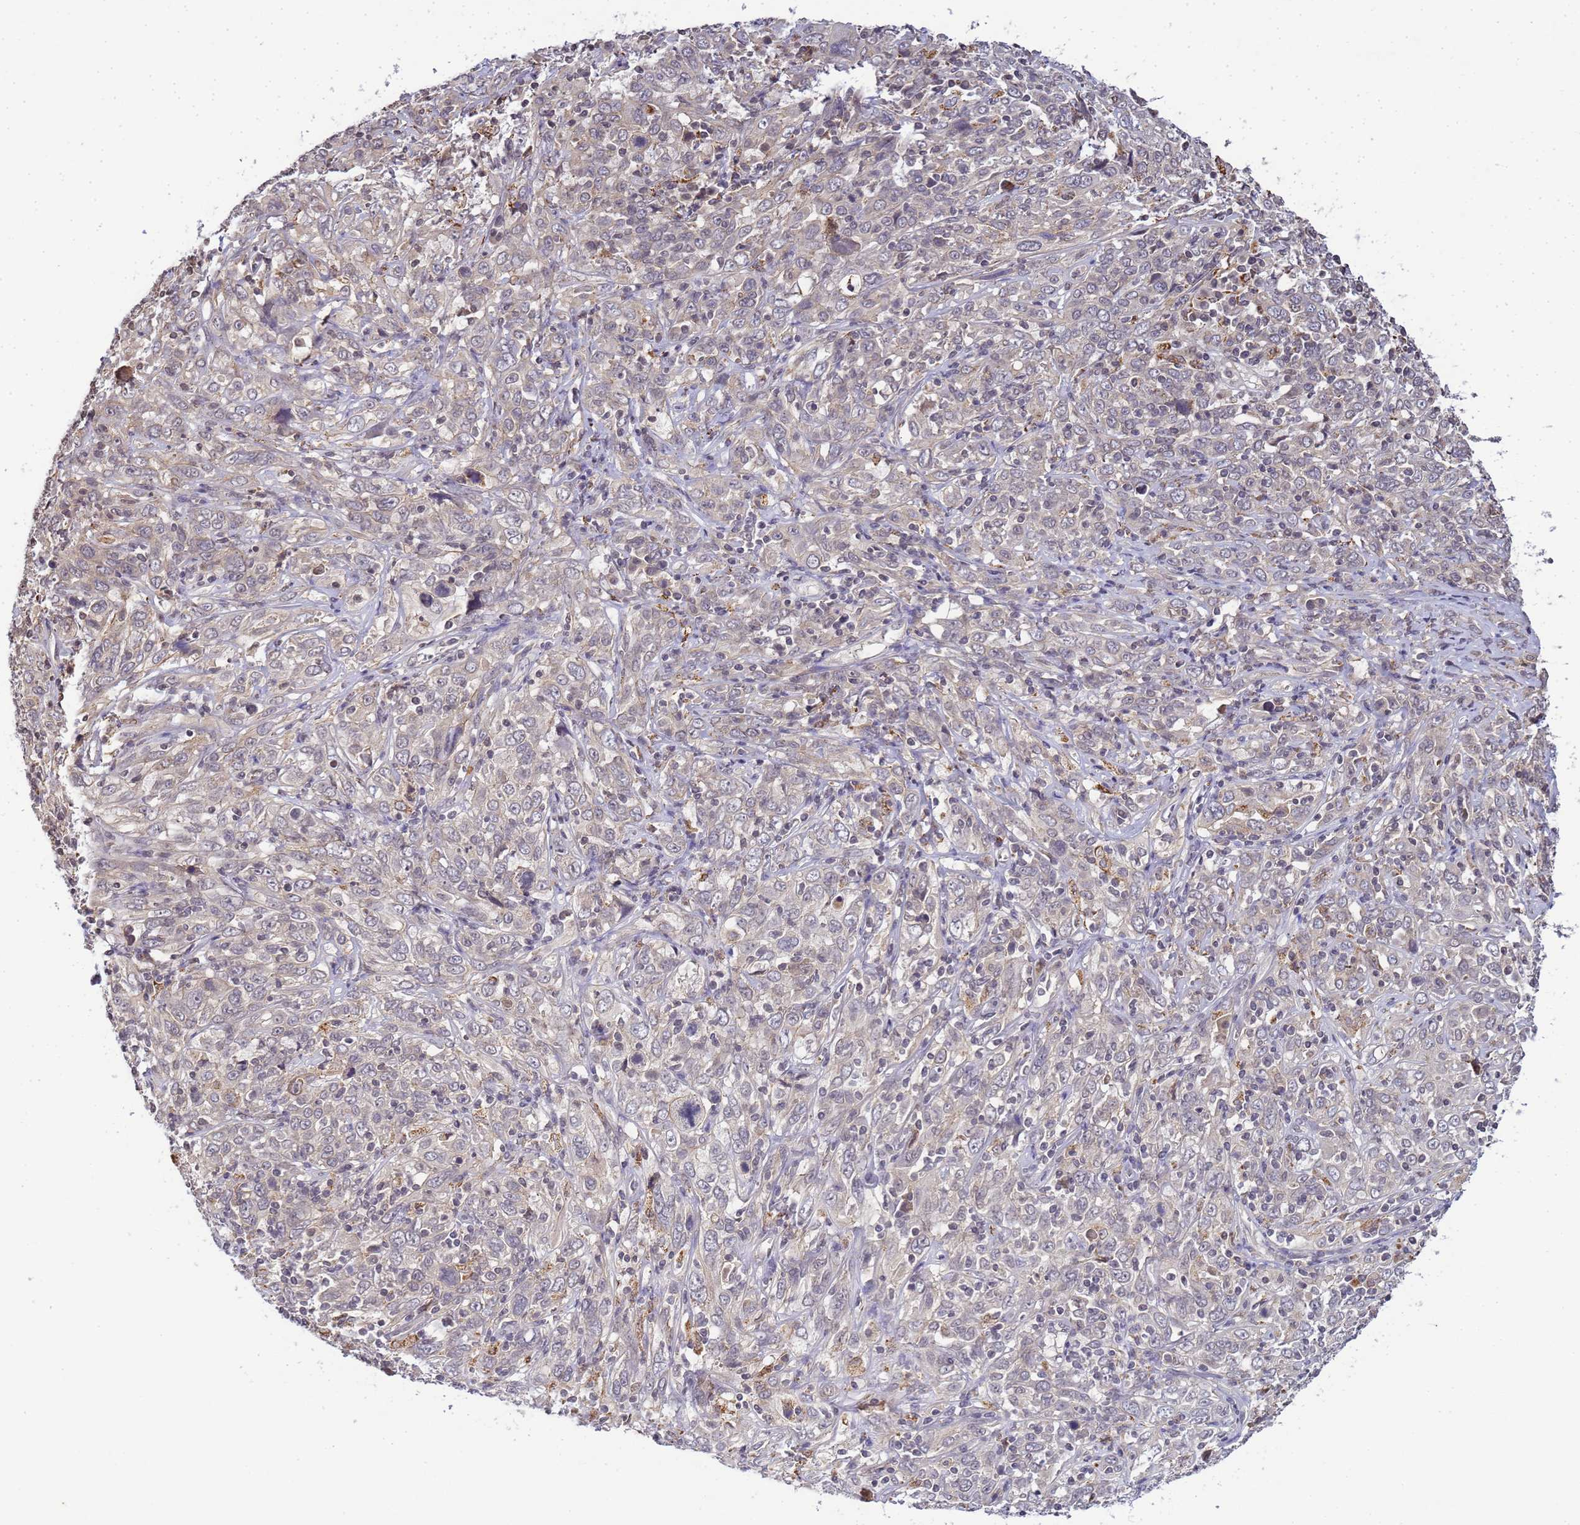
{"staining": {"intensity": "negative", "quantity": "none", "location": "none"}, "tissue": "cervical cancer", "cell_type": "Tumor cells", "image_type": "cancer", "snomed": [{"axis": "morphology", "description": "Squamous cell carcinoma, NOS"}, {"axis": "topography", "description": "Cervix"}], "caption": "The histopathology image demonstrates no staining of tumor cells in squamous cell carcinoma (cervical).", "gene": "MYL7", "patient": {"sex": "female", "age": 46}}